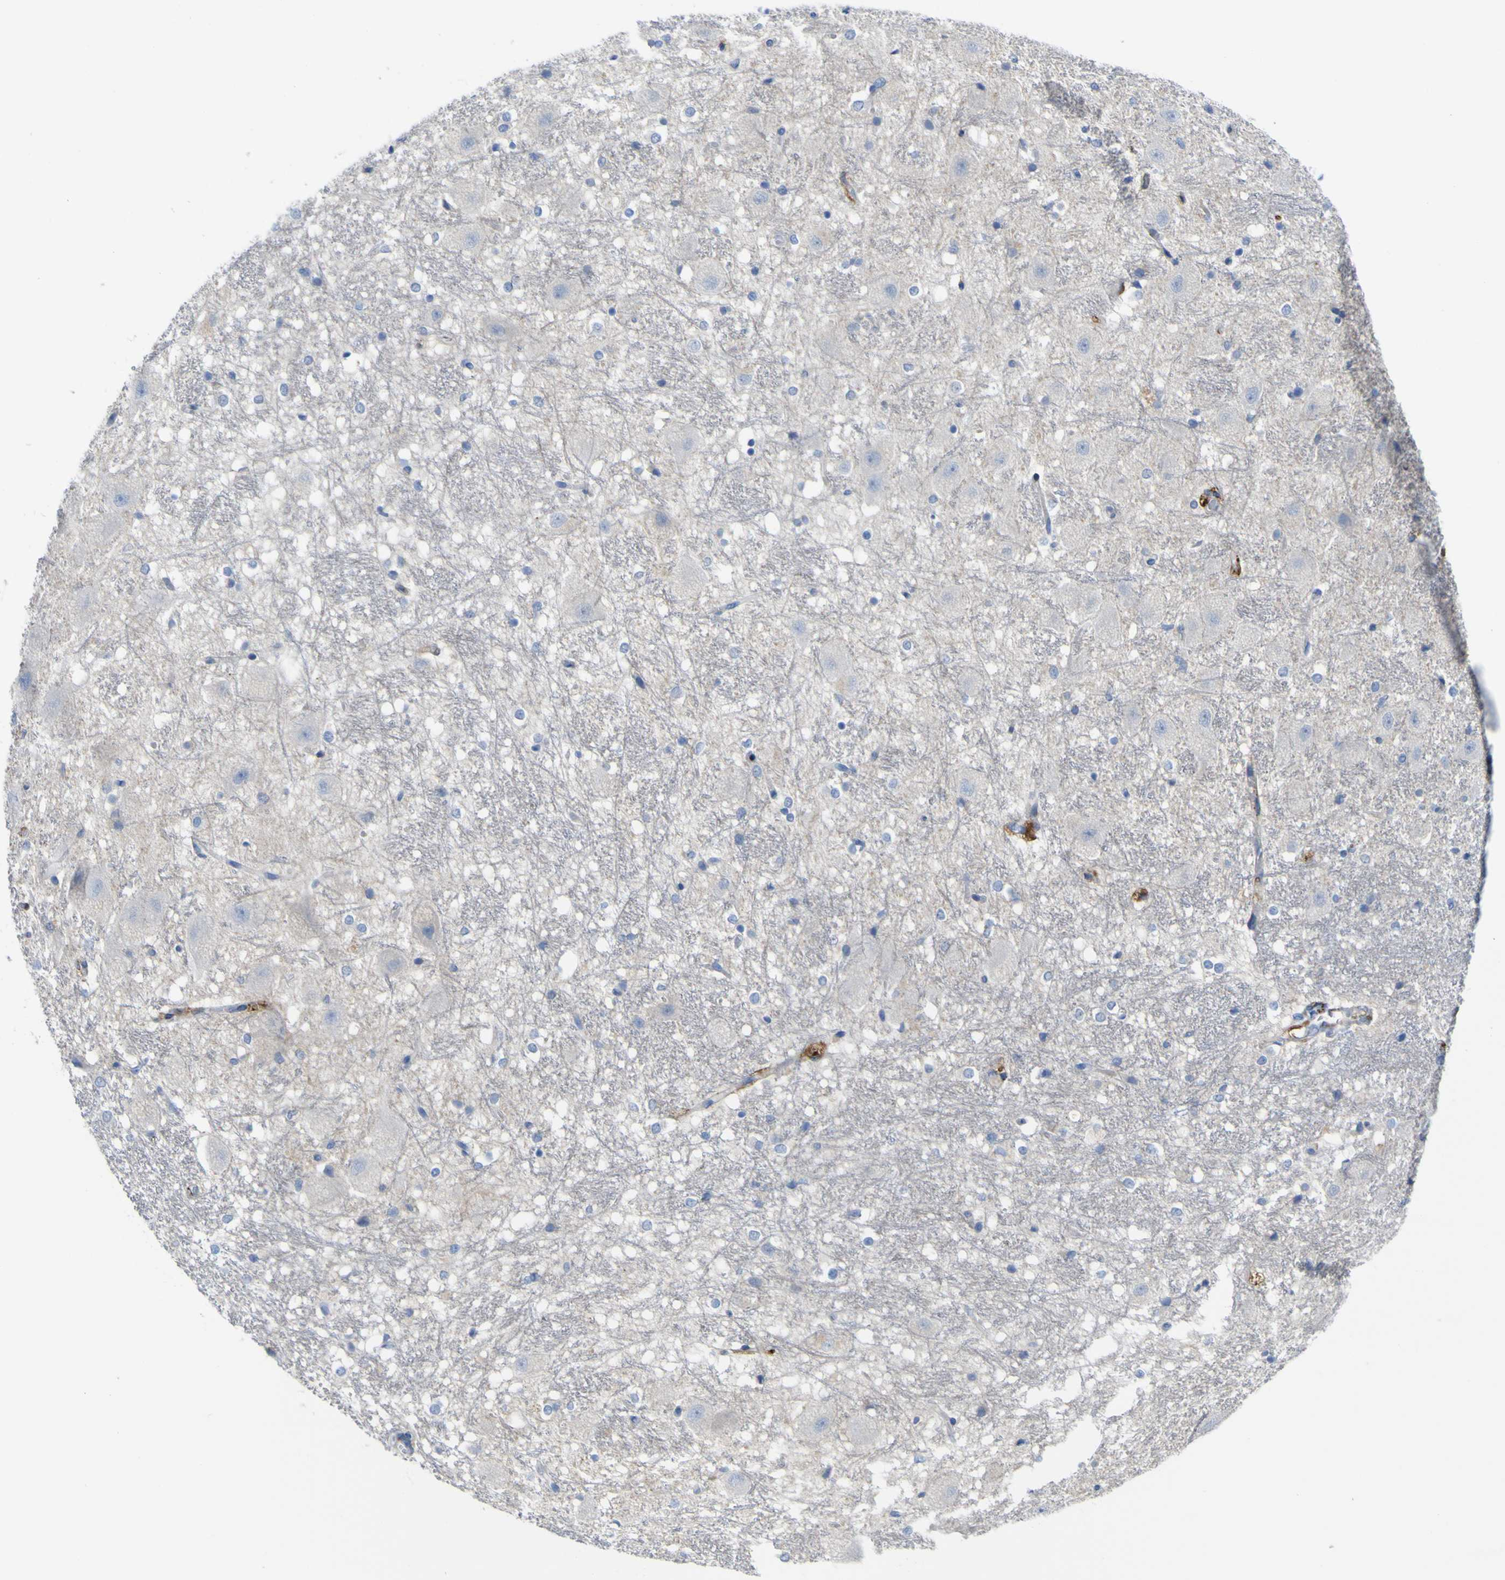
{"staining": {"intensity": "negative", "quantity": "none", "location": "none"}, "tissue": "hippocampus", "cell_type": "Glial cells", "image_type": "normal", "snomed": [{"axis": "morphology", "description": "Normal tissue, NOS"}, {"axis": "topography", "description": "Hippocampus"}], "caption": "Glial cells are negative for protein expression in benign human hippocampus. Brightfield microscopy of IHC stained with DAB (brown) and hematoxylin (blue), captured at high magnification.", "gene": "PTPRF", "patient": {"sex": "female", "age": 19}}